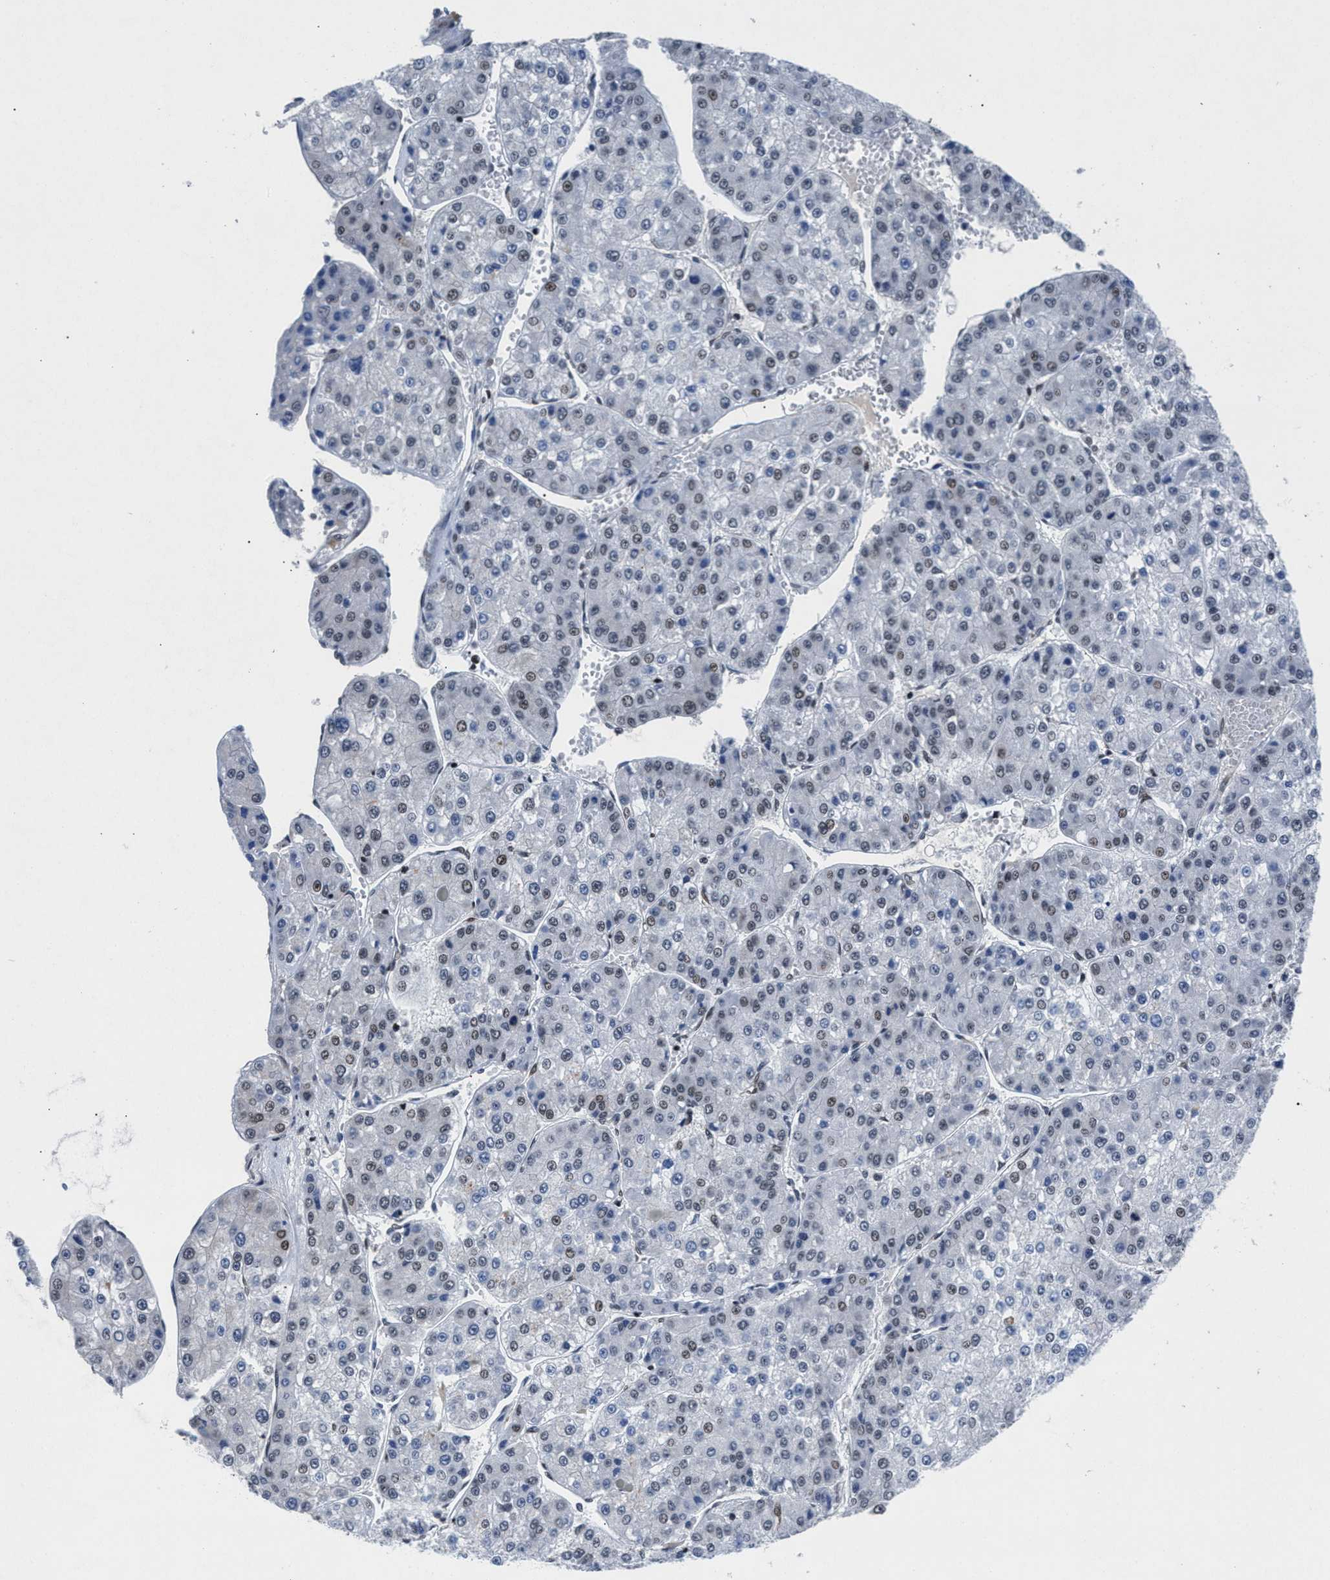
{"staining": {"intensity": "weak", "quantity": "25%-75%", "location": "nuclear"}, "tissue": "liver cancer", "cell_type": "Tumor cells", "image_type": "cancer", "snomed": [{"axis": "morphology", "description": "Carcinoma, Hepatocellular, NOS"}, {"axis": "topography", "description": "Liver"}], "caption": "This is an image of immunohistochemistry (IHC) staining of liver hepatocellular carcinoma, which shows weak positivity in the nuclear of tumor cells.", "gene": "WDR81", "patient": {"sex": "female", "age": 73}}